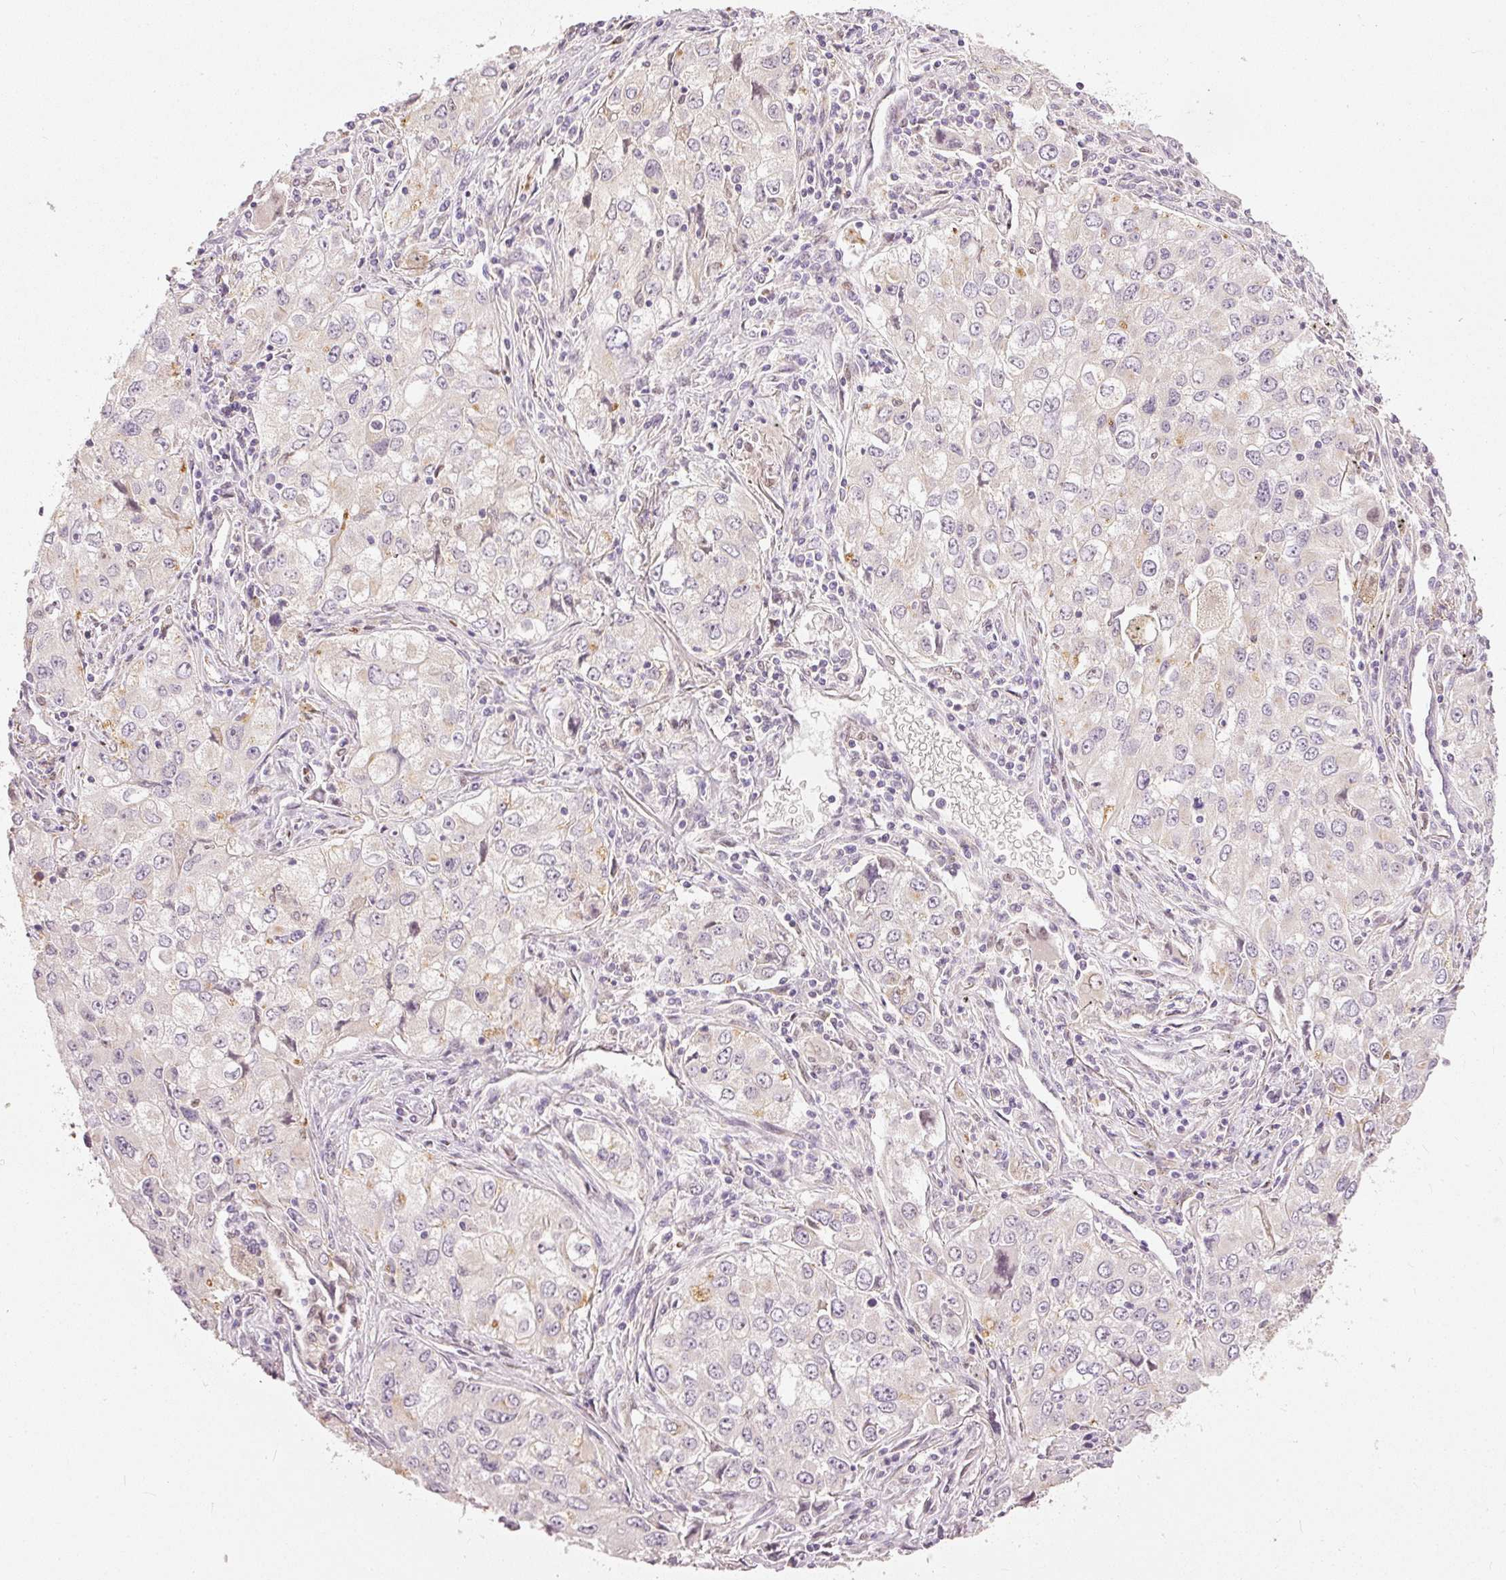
{"staining": {"intensity": "negative", "quantity": "none", "location": "none"}, "tissue": "lung cancer", "cell_type": "Tumor cells", "image_type": "cancer", "snomed": [{"axis": "morphology", "description": "Adenocarcinoma, NOS"}, {"axis": "morphology", "description": "Adenocarcinoma, metastatic, NOS"}, {"axis": "topography", "description": "Lymph node"}, {"axis": "topography", "description": "Lung"}], "caption": "A high-resolution image shows immunohistochemistry staining of lung cancer, which displays no significant expression in tumor cells.", "gene": "MTHFD1L", "patient": {"sex": "female", "age": 42}}